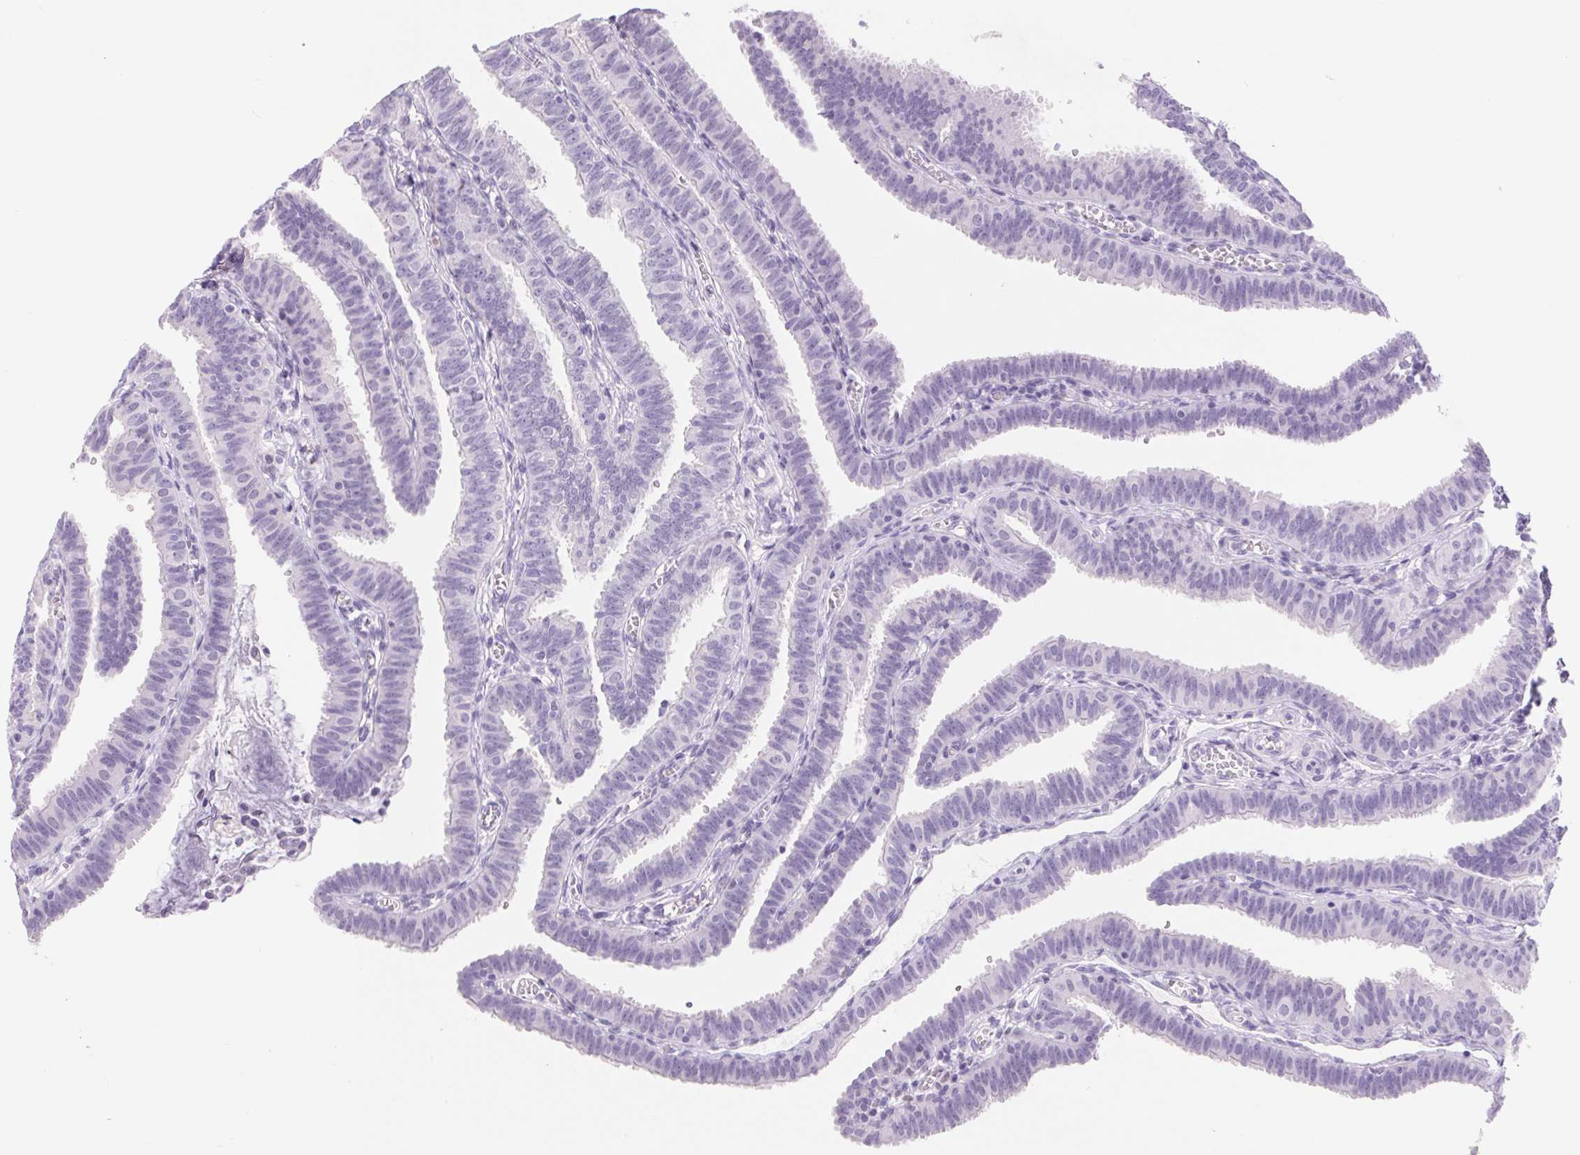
{"staining": {"intensity": "negative", "quantity": "none", "location": "none"}, "tissue": "fallopian tube", "cell_type": "Glandular cells", "image_type": "normal", "snomed": [{"axis": "morphology", "description": "Normal tissue, NOS"}, {"axis": "topography", "description": "Fallopian tube"}], "caption": "Immunohistochemistry (IHC) image of normal fallopian tube stained for a protein (brown), which shows no positivity in glandular cells. (DAB immunohistochemistry (IHC) visualized using brightfield microscopy, high magnification).", "gene": "ASGR2", "patient": {"sex": "female", "age": 25}}